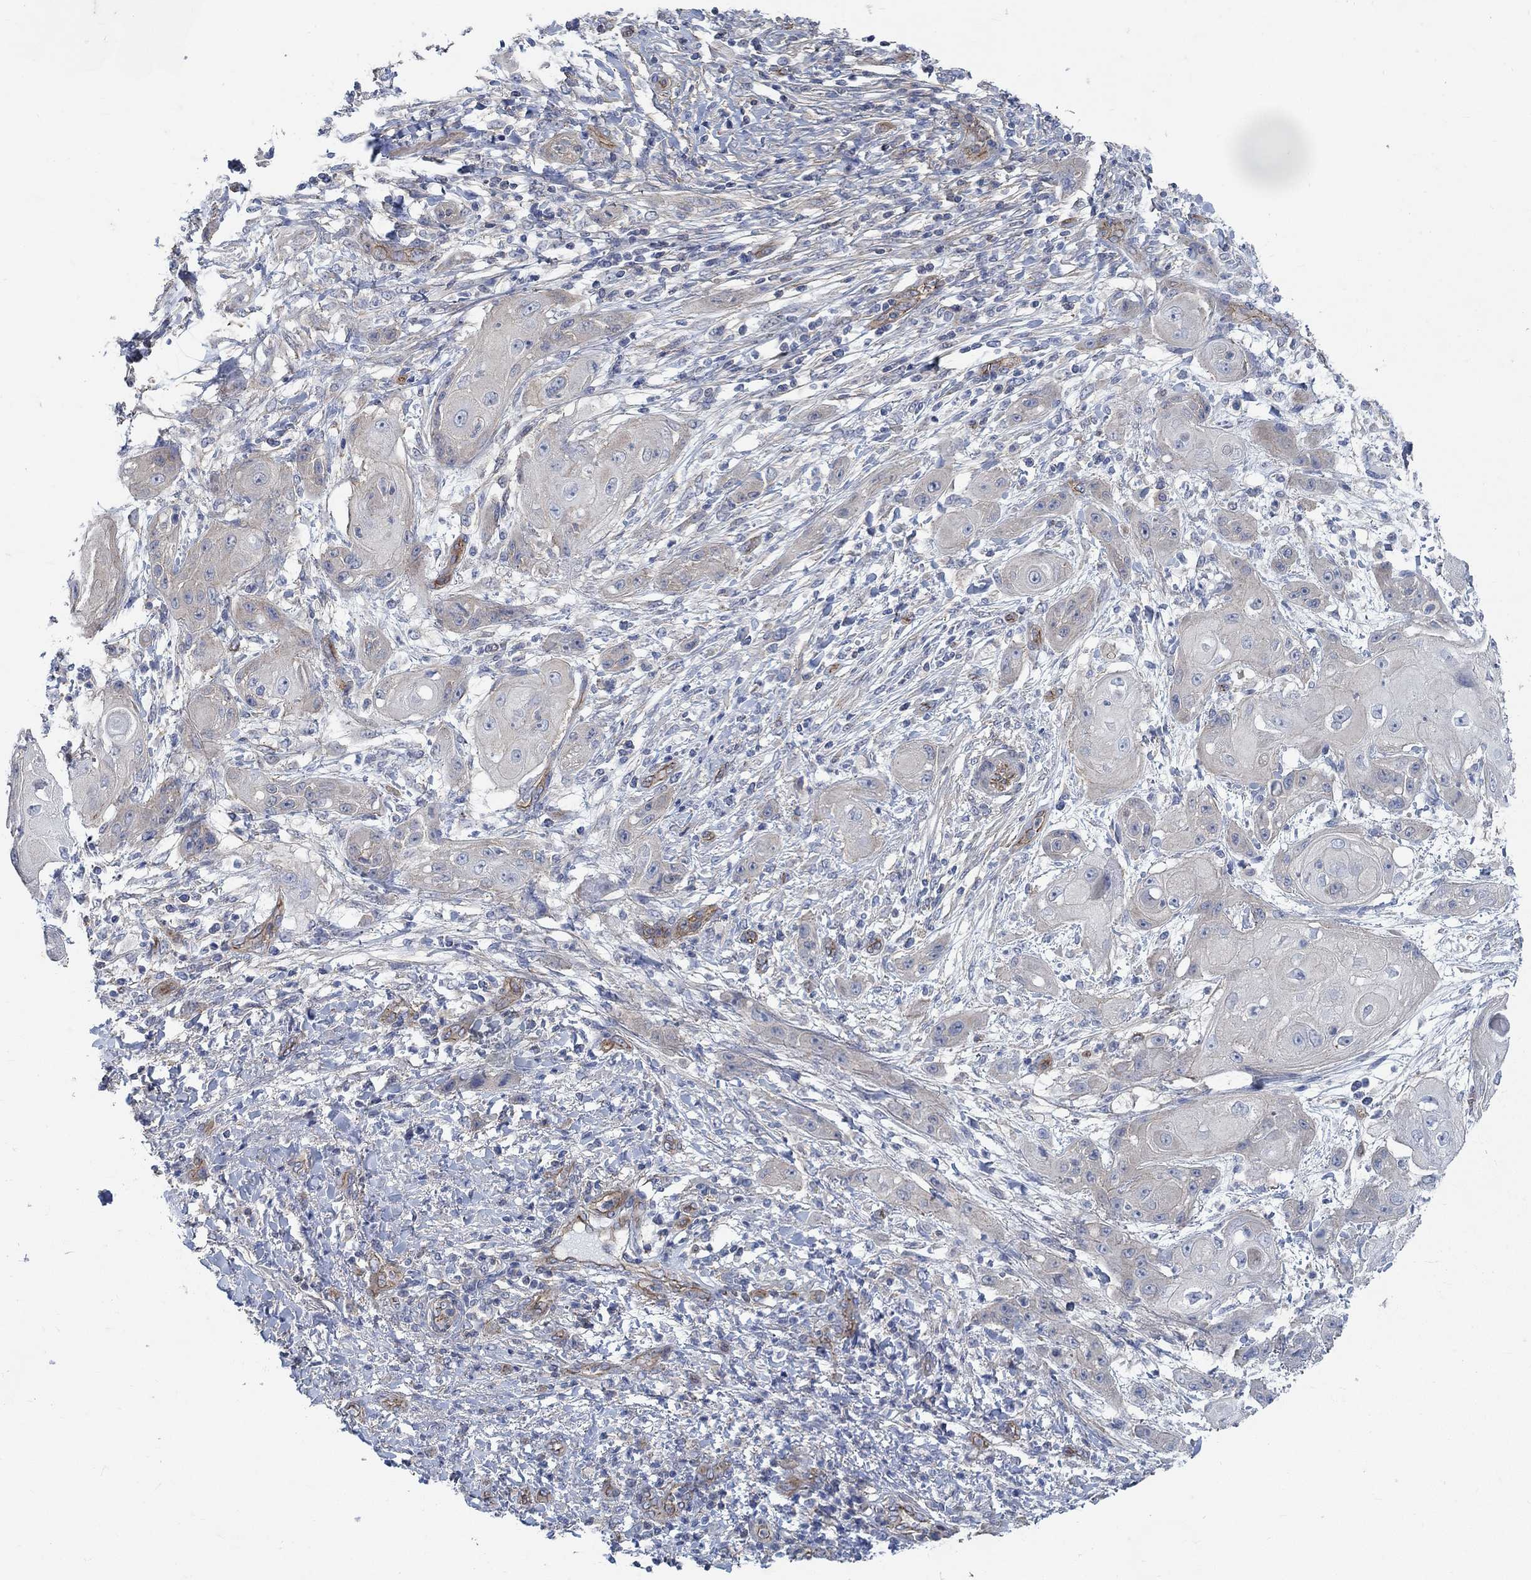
{"staining": {"intensity": "weak", "quantity": "<25%", "location": "cytoplasmic/membranous"}, "tissue": "skin cancer", "cell_type": "Tumor cells", "image_type": "cancer", "snomed": [{"axis": "morphology", "description": "Squamous cell carcinoma, NOS"}, {"axis": "topography", "description": "Skin"}], "caption": "Photomicrograph shows no protein staining in tumor cells of skin squamous cell carcinoma tissue.", "gene": "TMEM198", "patient": {"sex": "male", "age": 62}}